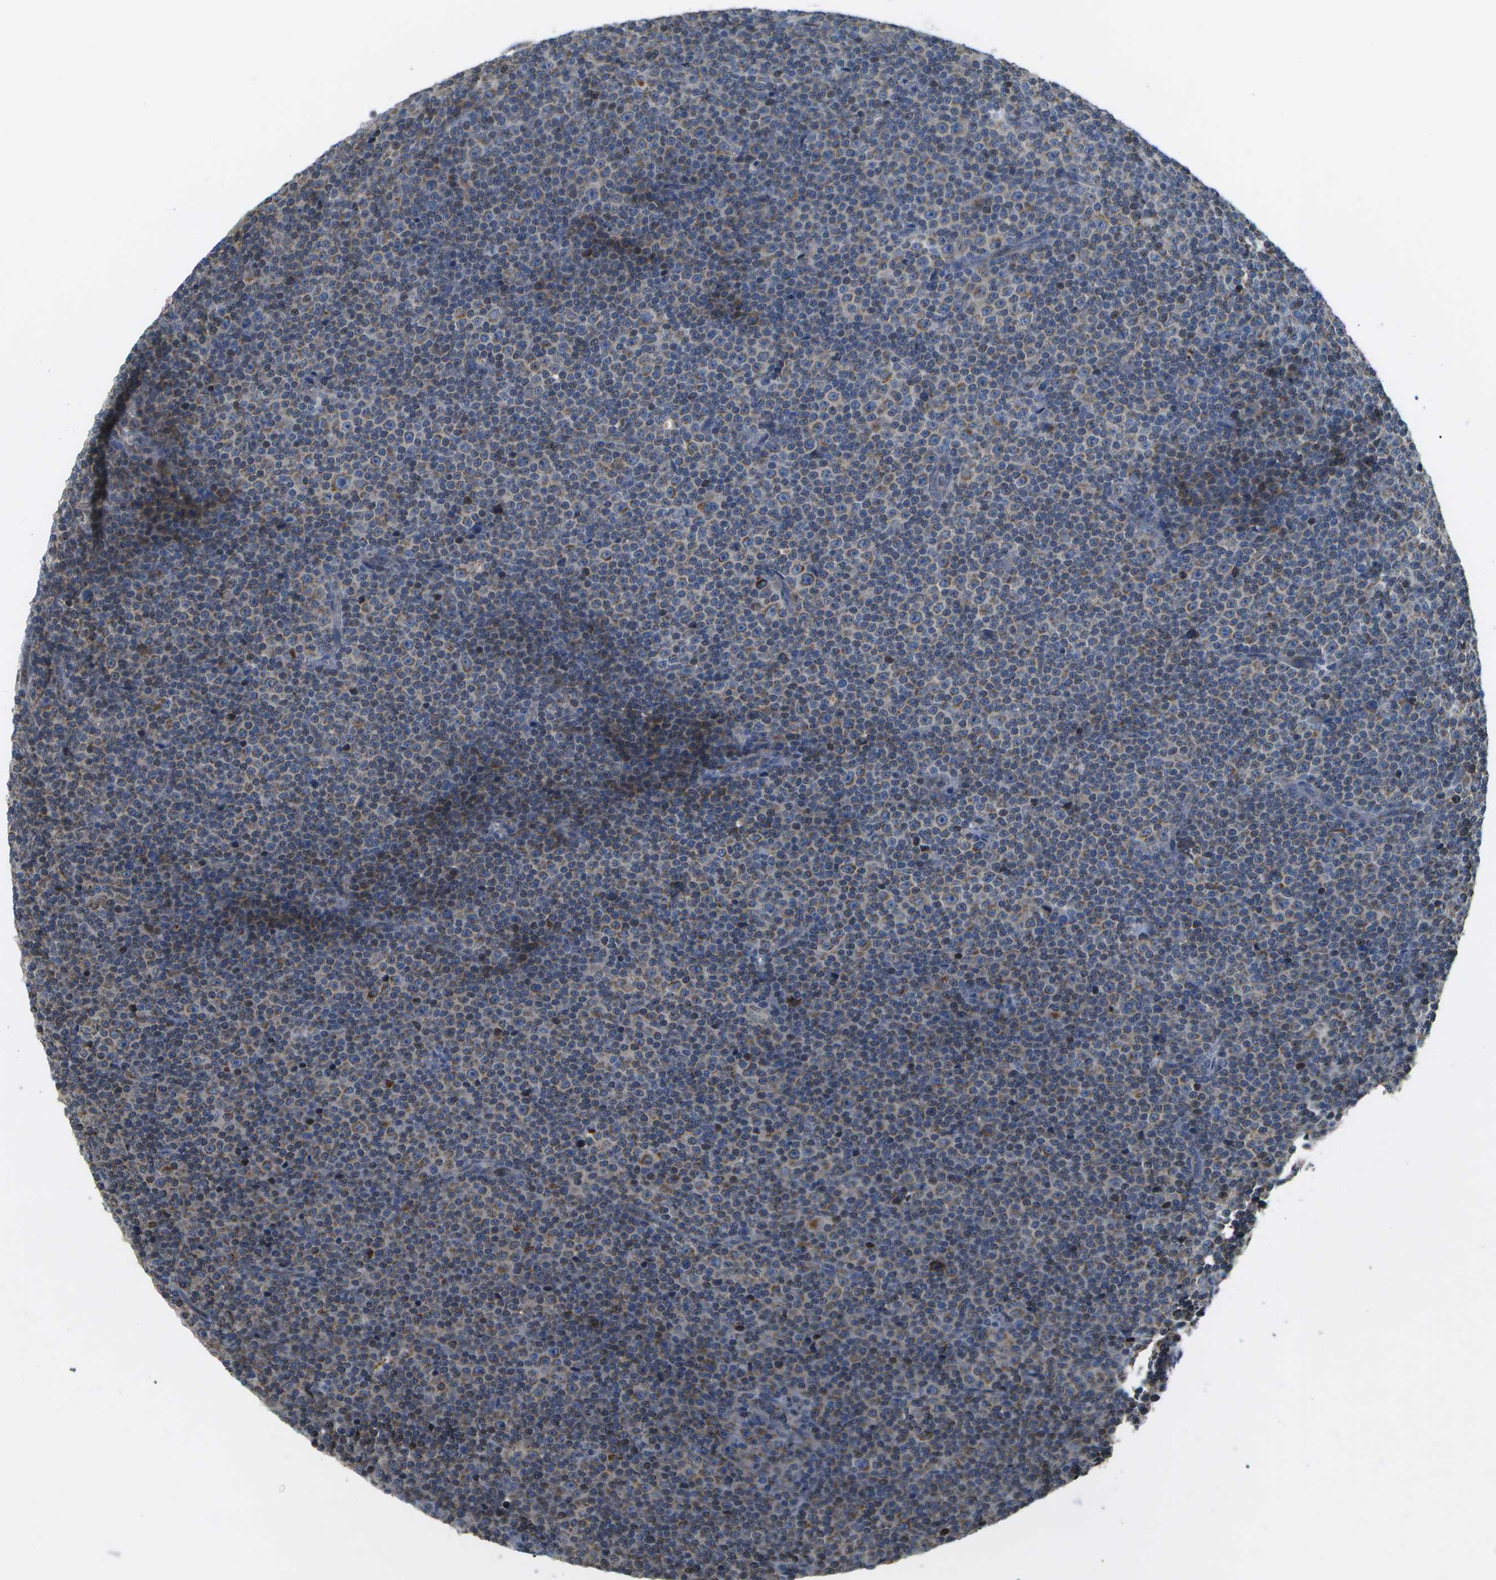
{"staining": {"intensity": "moderate", "quantity": "<25%", "location": "cytoplasmic/membranous"}, "tissue": "lymphoma", "cell_type": "Tumor cells", "image_type": "cancer", "snomed": [{"axis": "morphology", "description": "Malignant lymphoma, non-Hodgkin's type, Low grade"}, {"axis": "topography", "description": "Lymph node"}], "caption": "Immunohistochemical staining of human low-grade malignant lymphoma, non-Hodgkin's type exhibits low levels of moderate cytoplasmic/membranous staining in approximately <25% of tumor cells. The staining is performed using DAB (3,3'-diaminobenzidine) brown chromogen to label protein expression. The nuclei are counter-stained blue using hematoxylin.", "gene": "HADHA", "patient": {"sex": "female", "age": 67}}